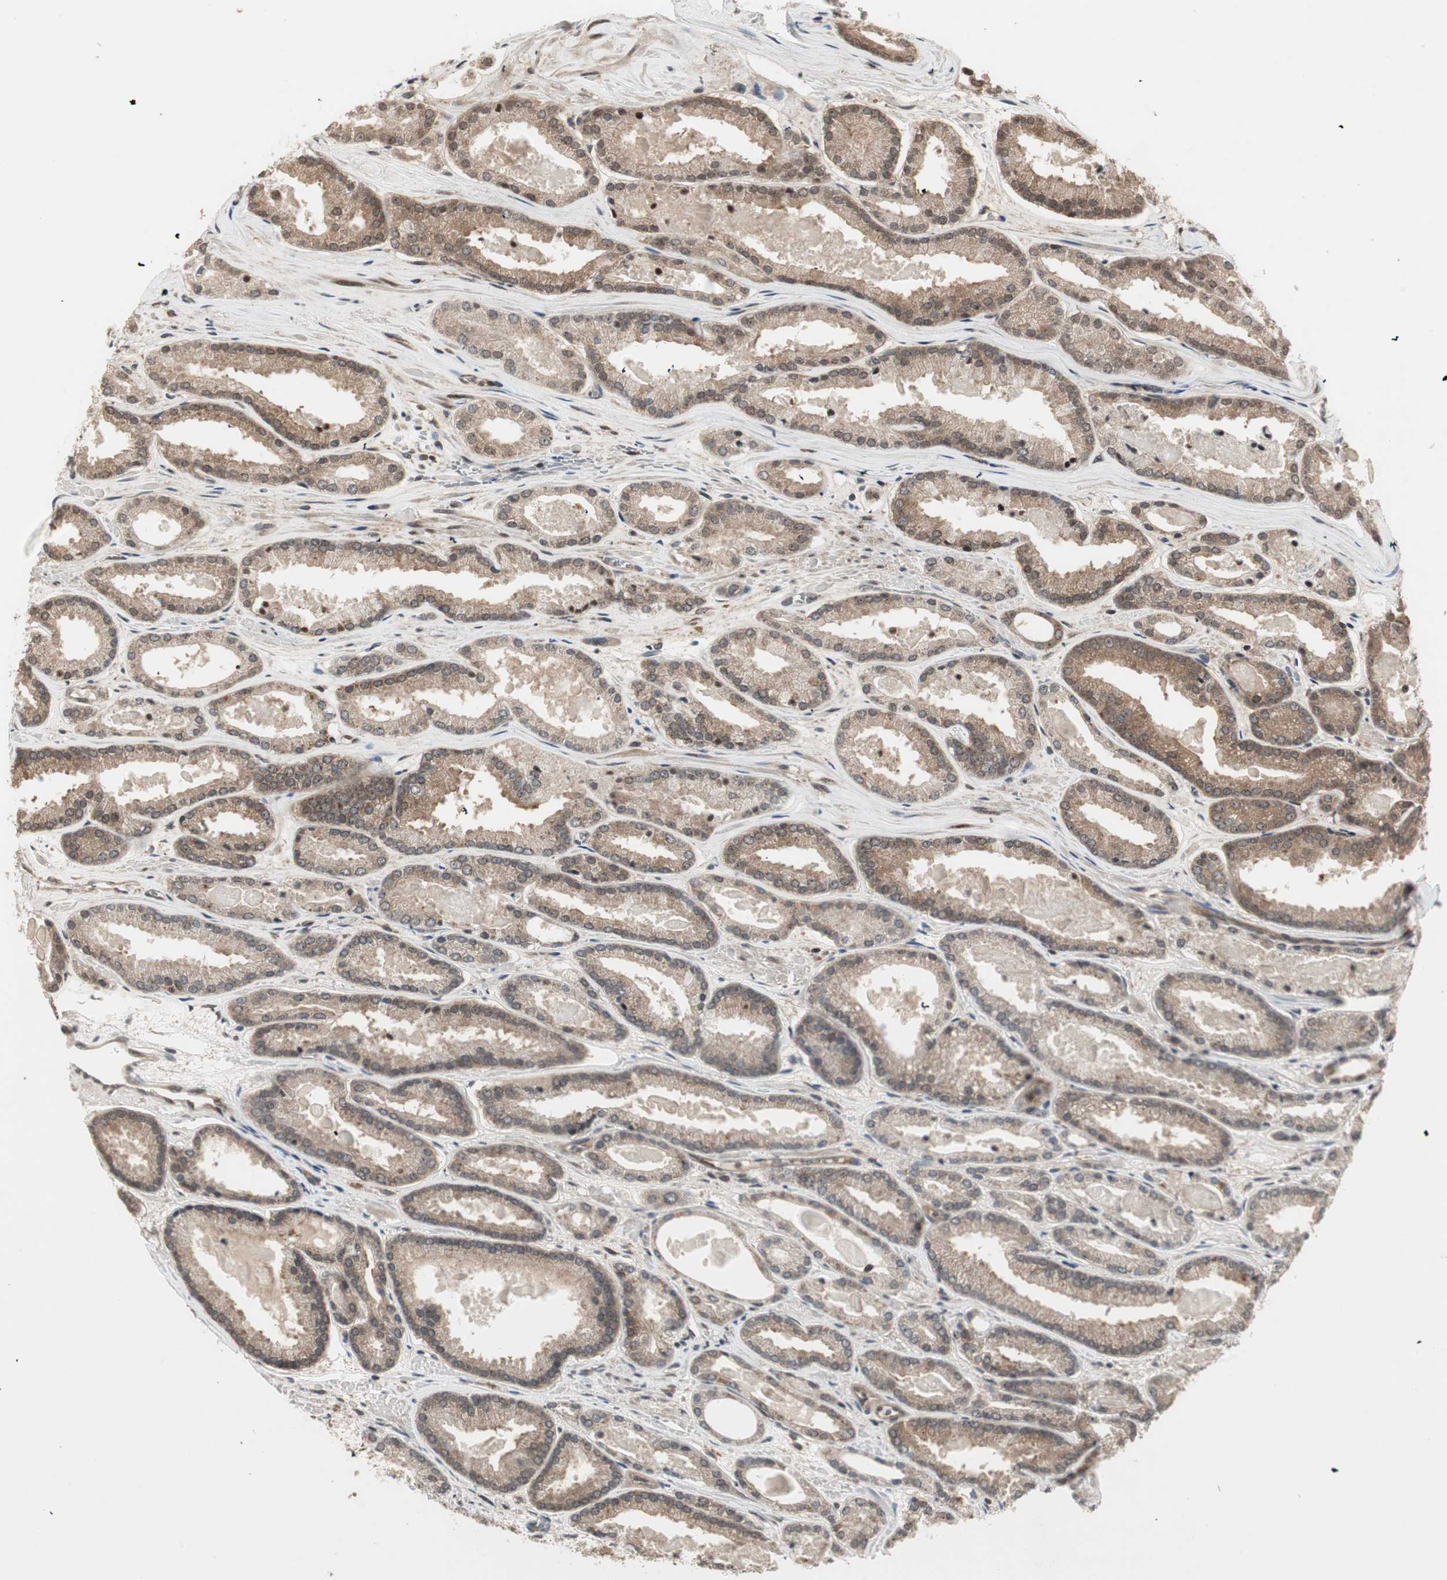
{"staining": {"intensity": "weak", "quantity": "25%-75%", "location": "cytoplasmic/membranous,nuclear"}, "tissue": "prostate cancer", "cell_type": "Tumor cells", "image_type": "cancer", "snomed": [{"axis": "morphology", "description": "Adenocarcinoma, Low grade"}, {"axis": "topography", "description": "Prostate"}], "caption": "This image displays immunohistochemistry (IHC) staining of adenocarcinoma (low-grade) (prostate), with low weak cytoplasmic/membranous and nuclear positivity in about 25%-75% of tumor cells.", "gene": "CSNK2B", "patient": {"sex": "male", "age": 59}}